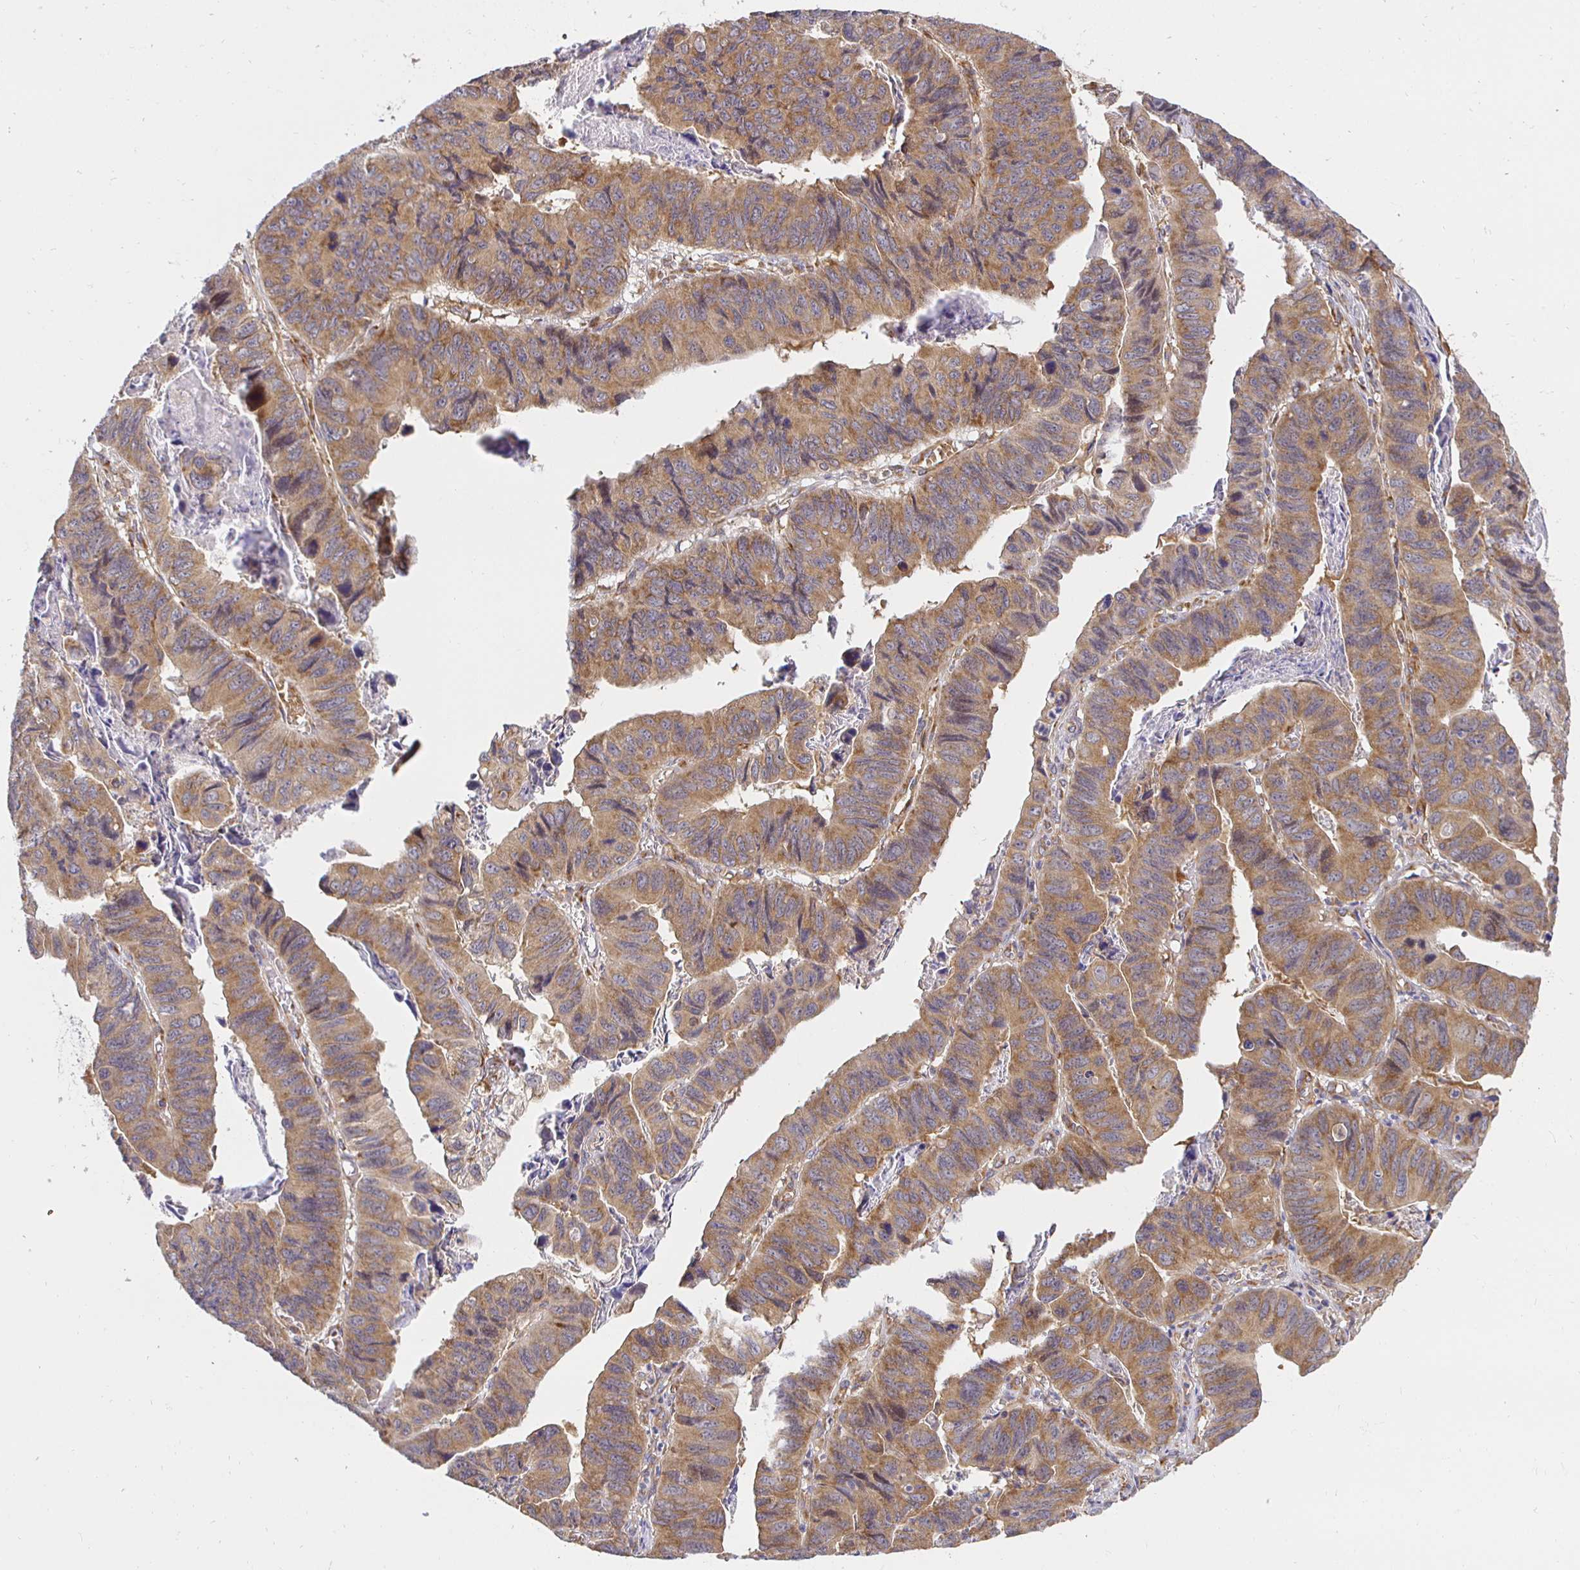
{"staining": {"intensity": "moderate", "quantity": ">75%", "location": "cytoplasmic/membranous"}, "tissue": "stomach cancer", "cell_type": "Tumor cells", "image_type": "cancer", "snomed": [{"axis": "morphology", "description": "Adenocarcinoma, NOS"}, {"axis": "topography", "description": "Stomach, lower"}], "caption": "IHC photomicrograph of neoplastic tissue: human adenocarcinoma (stomach) stained using IHC reveals medium levels of moderate protein expression localized specifically in the cytoplasmic/membranous of tumor cells, appearing as a cytoplasmic/membranous brown color.", "gene": "IRAK1", "patient": {"sex": "male", "age": 77}}